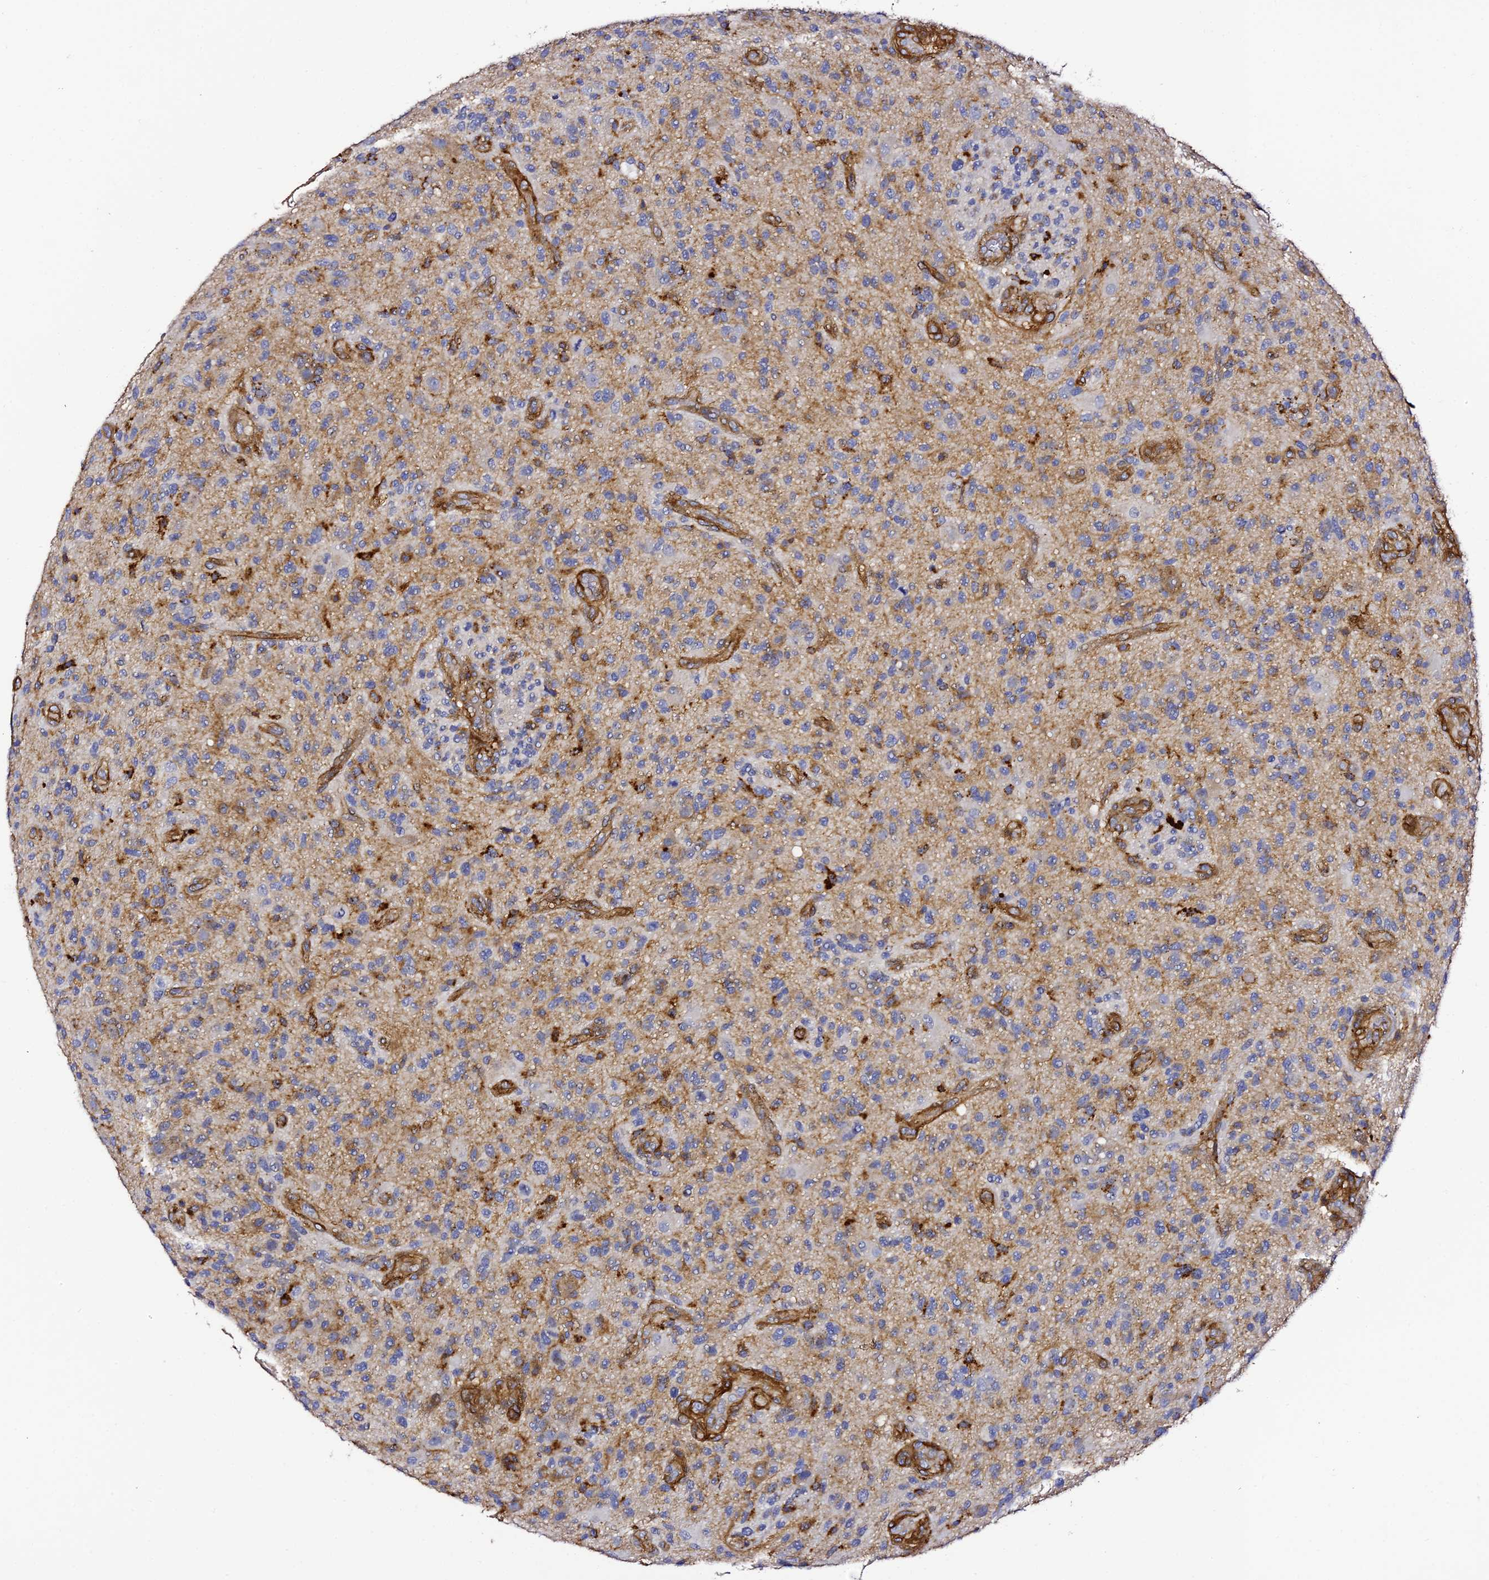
{"staining": {"intensity": "moderate", "quantity": "<25%", "location": "cytoplasmic/membranous"}, "tissue": "glioma", "cell_type": "Tumor cells", "image_type": "cancer", "snomed": [{"axis": "morphology", "description": "Glioma, malignant, High grade"}, {"axis": "topography", "description": "Brain"}], "caption": "This is an image of immunohistochemistry staining of glioma, which shows moderate positivity in the cytoplasmic/membranous of tumor cells.", "gene": "TRPV2", "patient": {"sex": "male", "age": 47}}